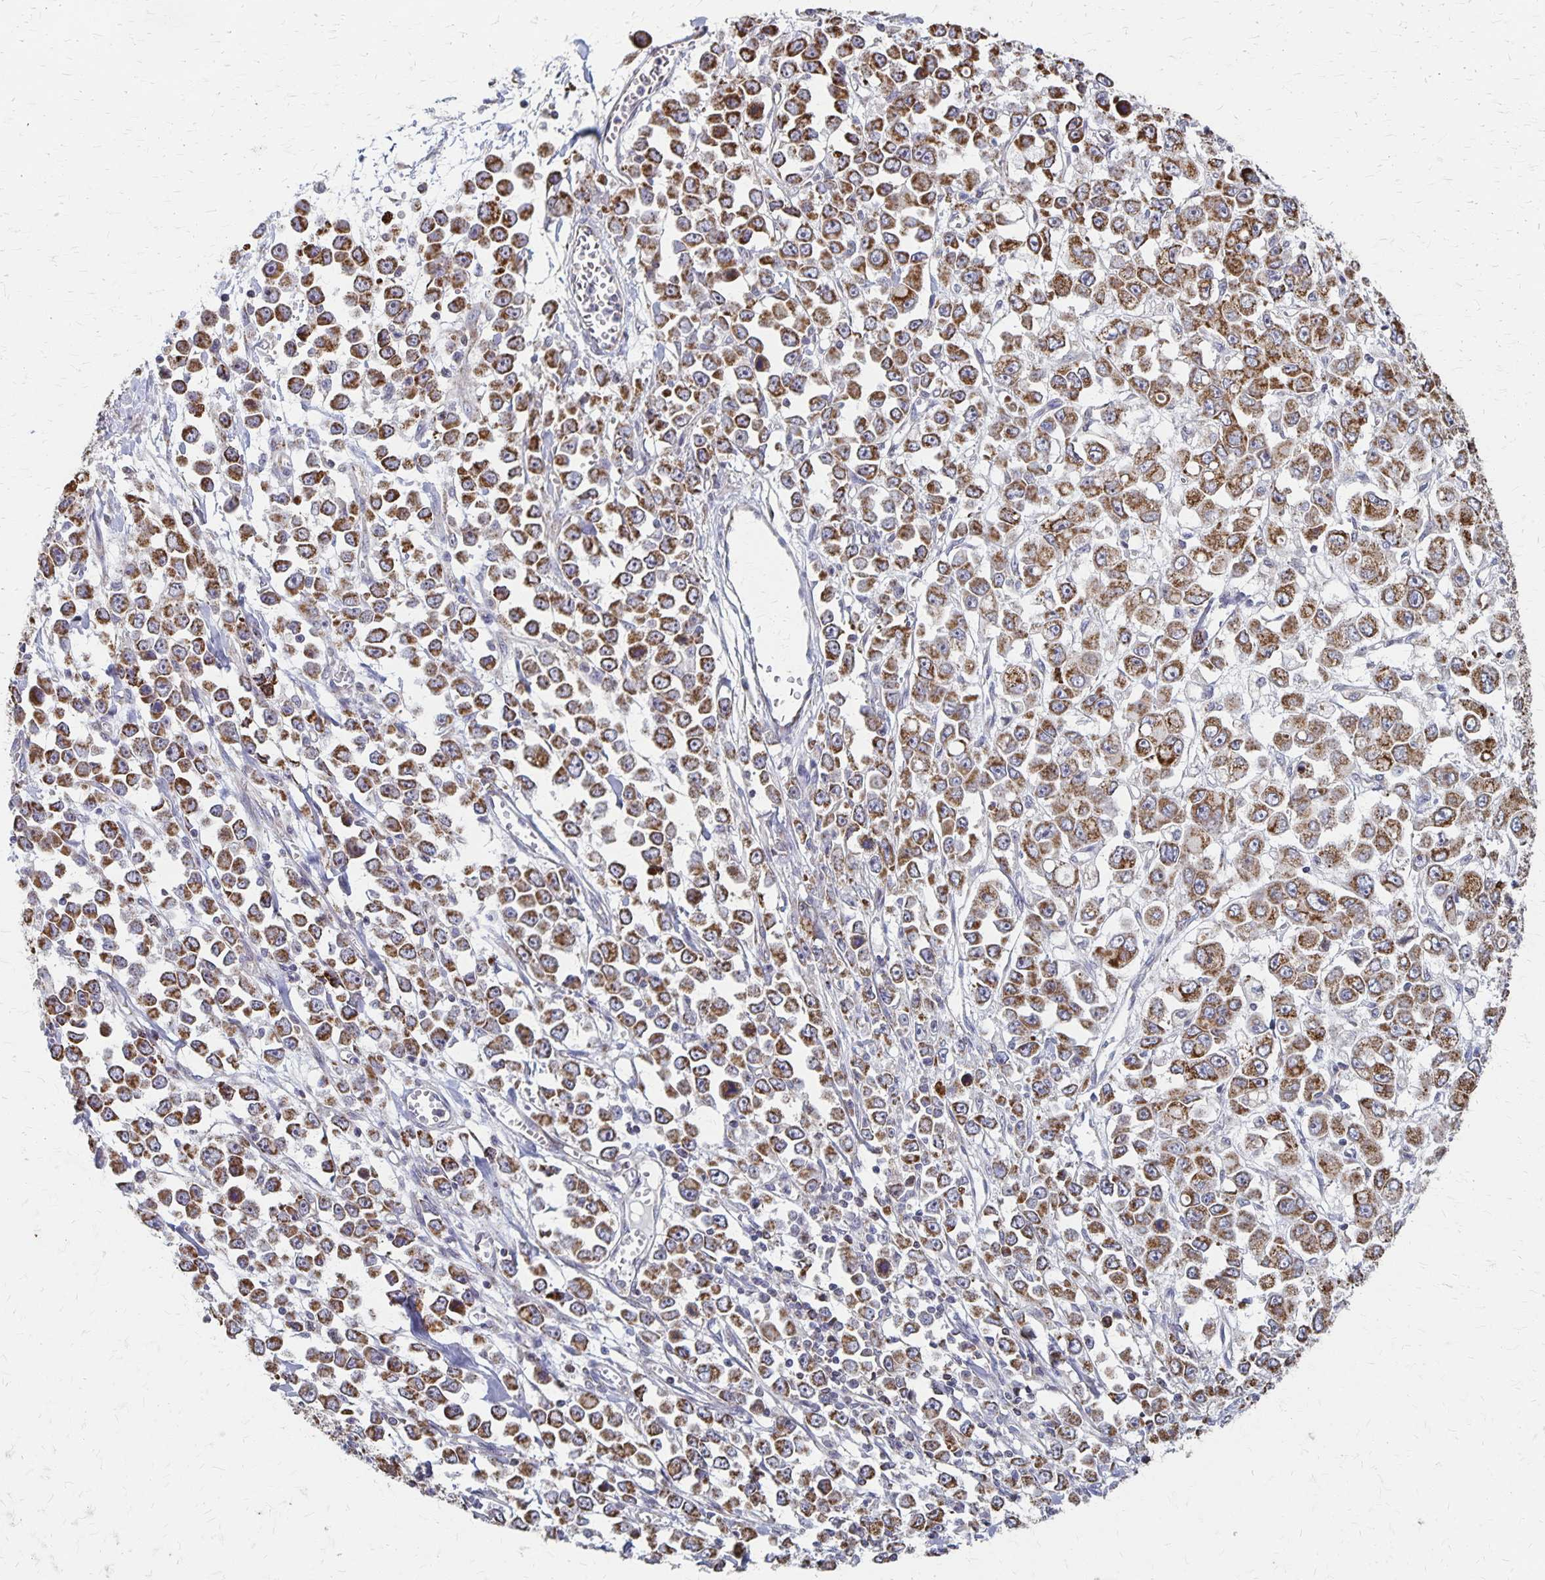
{"staining": {"intensity": "strong", "quantity": ">75%", "location": "cytoplasmic/membranous"}, "tissue": "stomach cancer", "cell_type": "Tumor cells", "image_type": "cancer", "snomed": [{"axis": "morphology", "description": "Adenocarcinoma, NOS"}, {"axis": "topography", "description": "Stomach, upper"}], "caption": "Immunohistochemistry micrograph of human stomach cancer stained for a protein (brown), which reveals high levels of strong cytoplasmic/membranous expression in approximately >75% of tumor cells.", "gene": "DYRK4", "patient": {"sex": "male", "age": 70}}